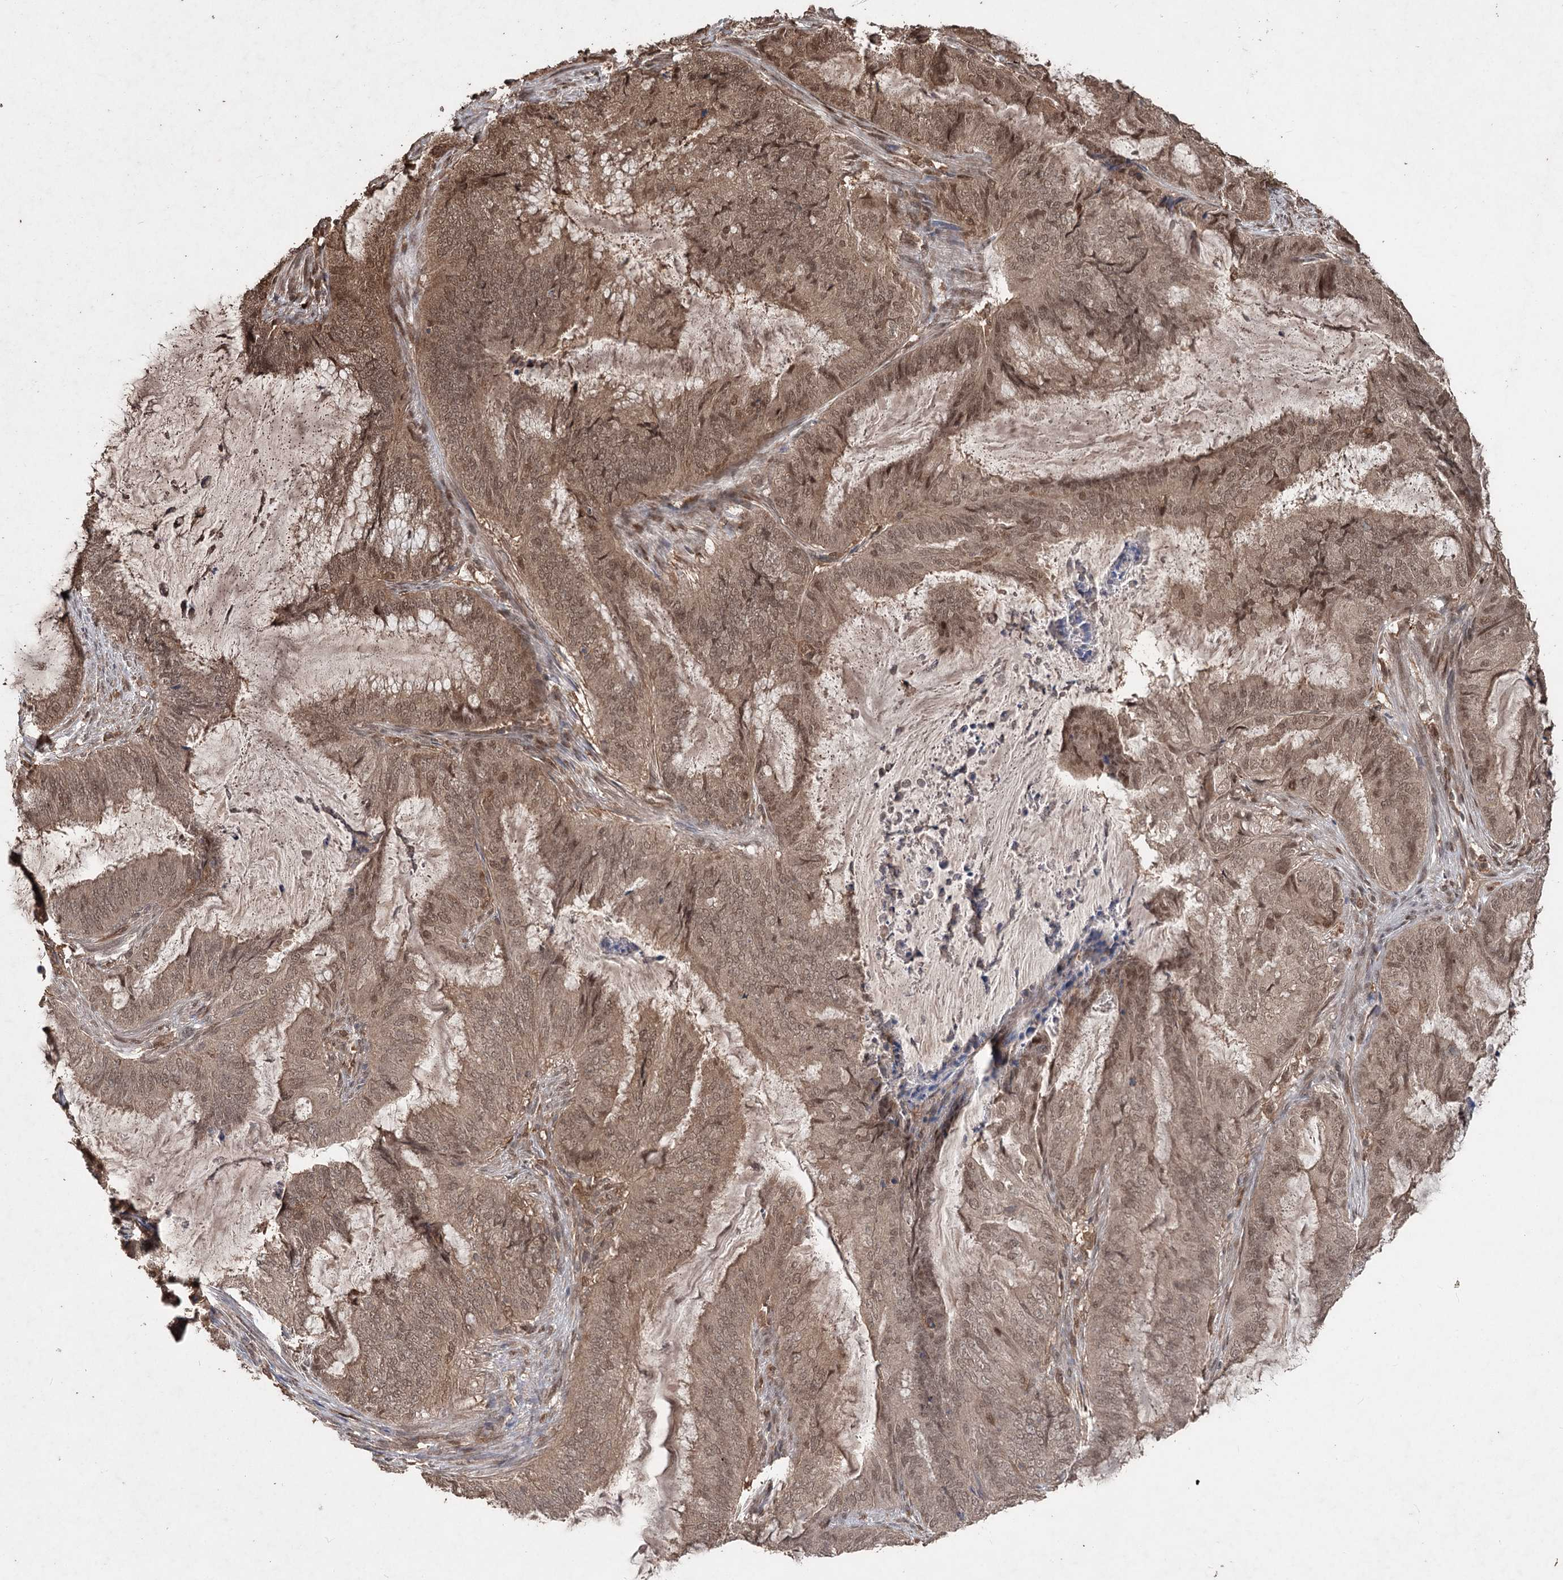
{"staining": {"intensity": "moderate", "quantity": ">75%", "location": "cytoplasmic/membranous,nuclear"}, "tissue": "endometrial cancer", "cell_type": "Tumor cells", "image_type": "cancer", "snomed": [{"axis": "morphology", "description": "Adenocarcinoma, NOS"}, {"axis": "topography", "description": "Endometrium"}], "caption": "This is an image of immunohistochemistry staining of endometrial cancer, which shows moderate positivity in the cytoplasmic/membranous and nuclear of tumor cells.", "gene": "FBXO7", "patient": {"sex": "female", "age": 51}}